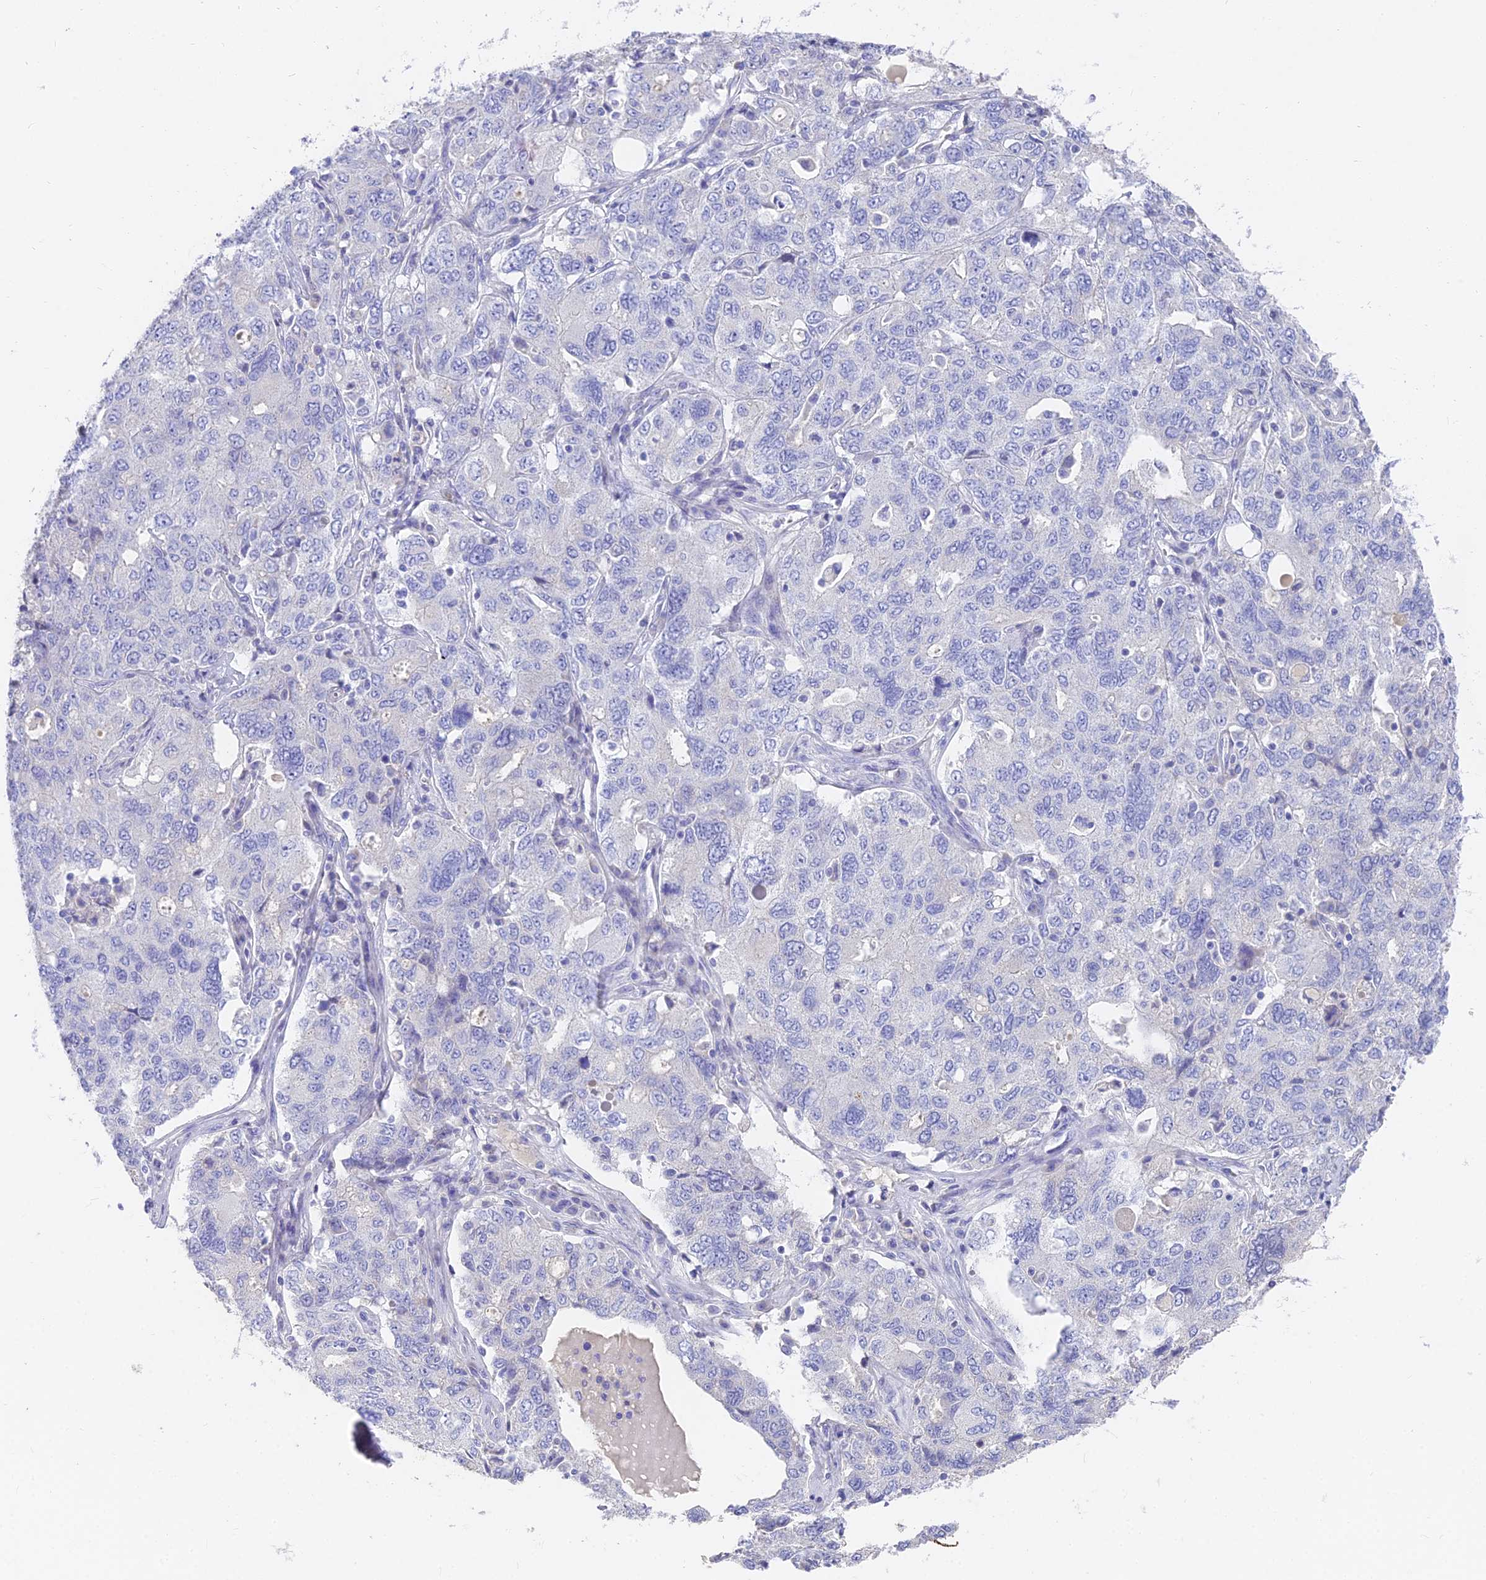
{"staining": {"intensity": "negative", "quantity": "none", "location": "none"}, "tissue": "ovarian cancer", "cell_type": "Tumor cells", "image_type": "cancer", "snomed": [{"axis": "morphology", "description": "Carcinoma, endometroid"}, {"axis": "topography", "description": "Ovary"}], "caption": "The histopathology image reveals no staining of tumor cells in endometroid carcinoma (ovarian).", "gene": "FAM168B", "patient": {"sex": "female", "age": 62}}